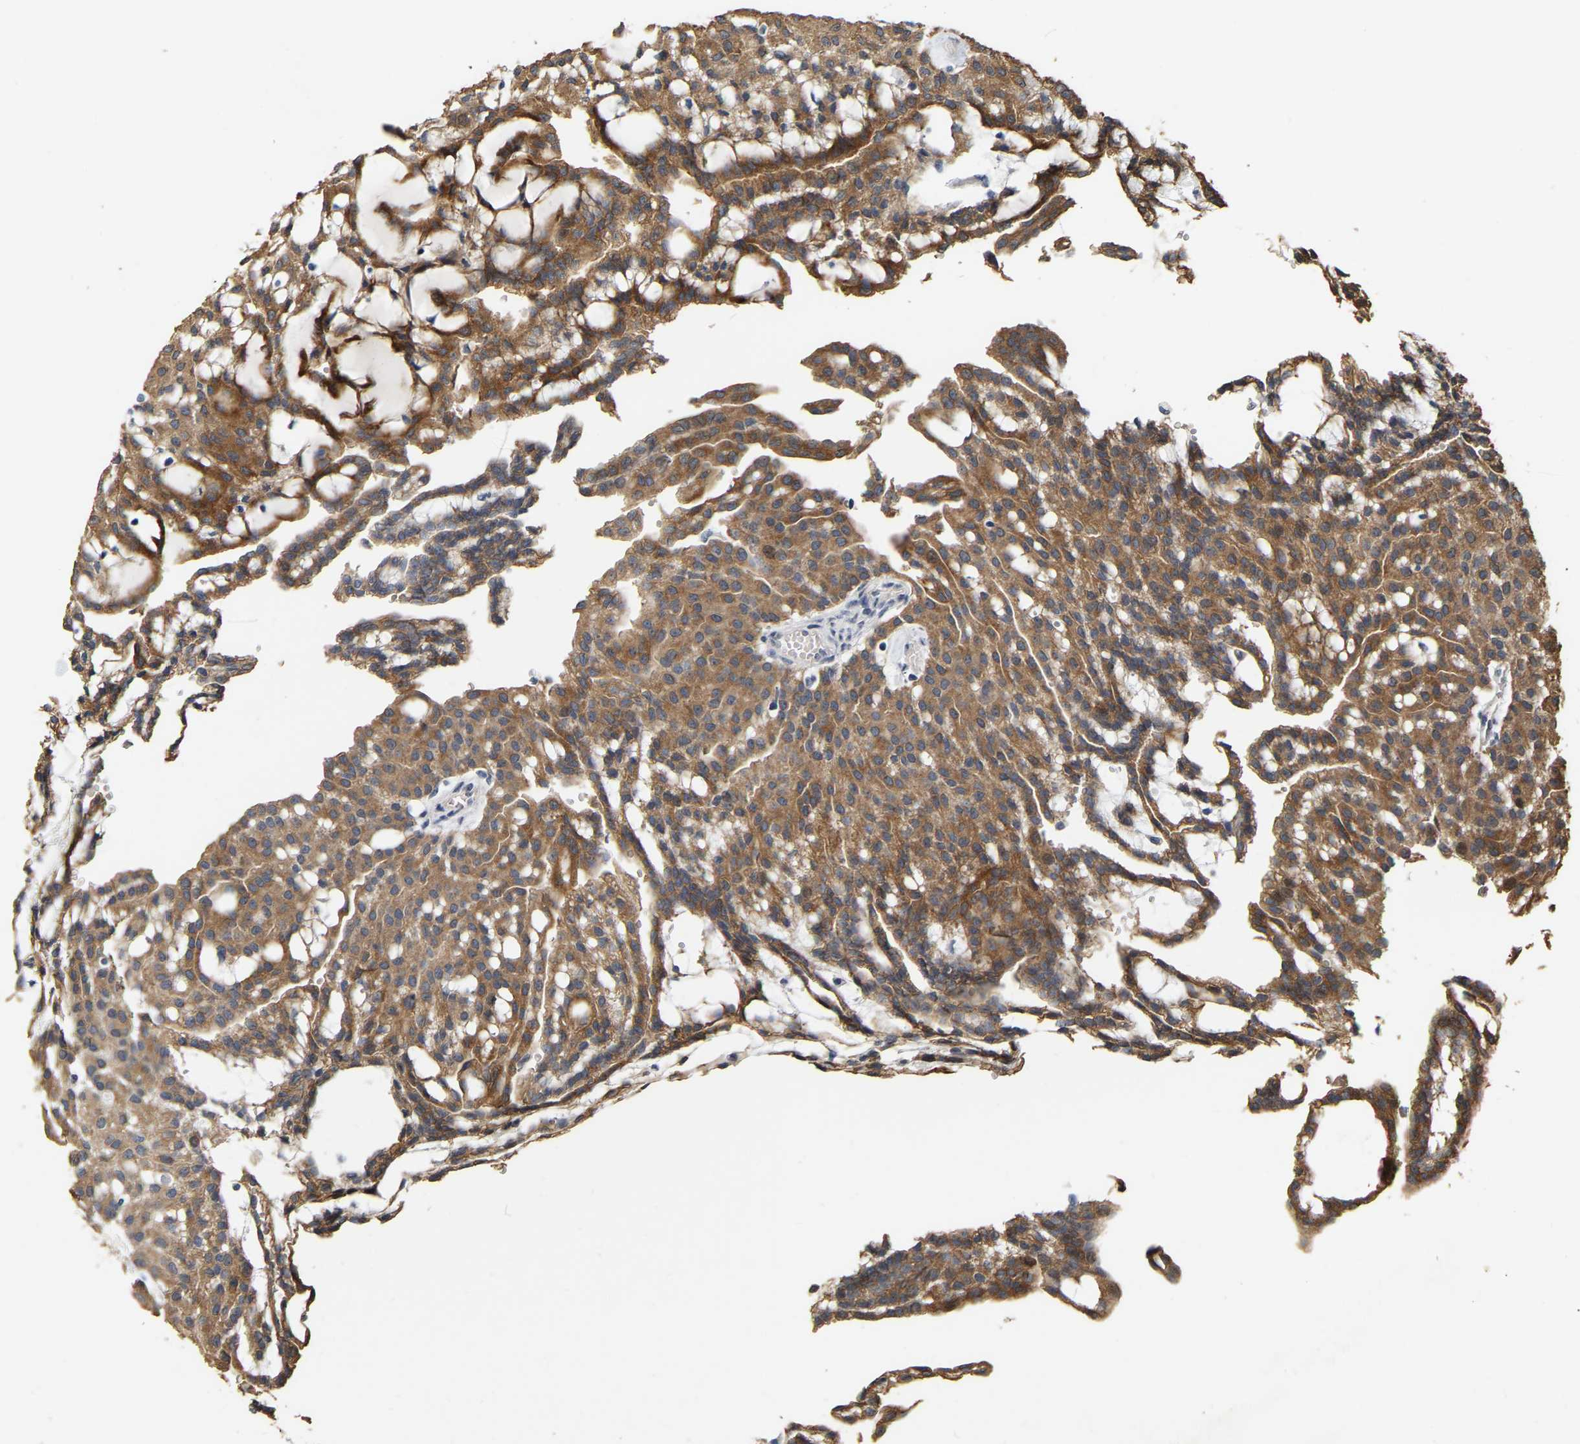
{"staining": {"intensity": "moderate", "quantity": ">75%", "location": "cytoplasmic/membranous"}, "tissue": "renal cancer", "cell_type": "Tumor cells", "image_type": "cancer", "snomed": [{"axis": "morphology", "description": "Adenocarcinoma, NOS"}, {"axis": "topography", "description": "Kidney"}], "caption": "About >75% of tumor cells in human renal adenocarcinoma demonstrate moderate cytoplasmic/membranous protein expression as visualized by brown immunohistochemical staining.", "gene": "RUVBL1", "patient": {"sex": "male", "age": 63}}